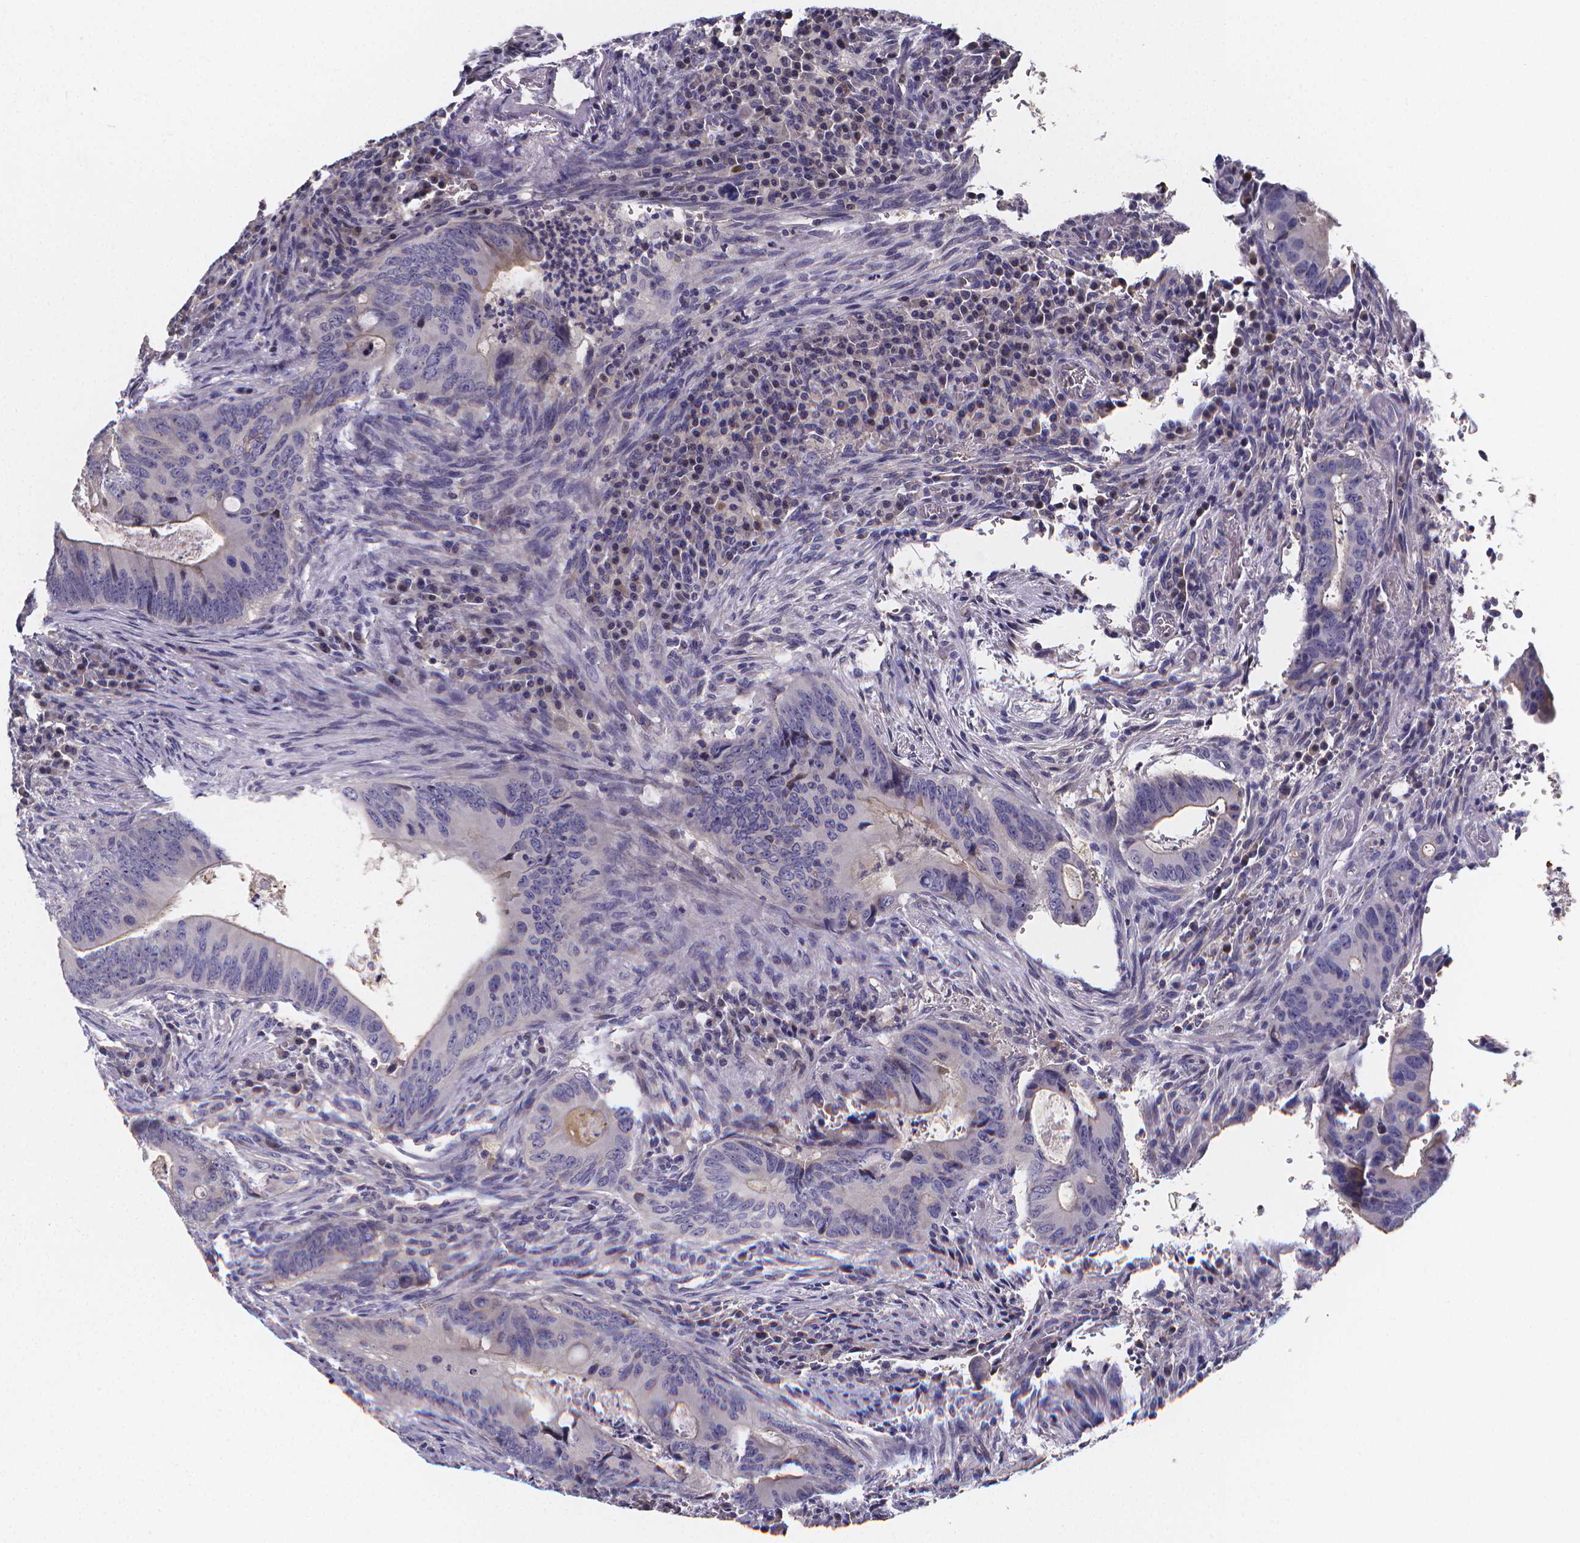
{"staining": {"intensity": "negative", "quantity": "none", "location": "none"}, "tissue": "colorectal cancer", "cell_type": "Tumor cells", "image_type": "cancer", "snomed": [{"axis": "morphology", "description": "Adenocarcinoma, NOS"}, {"axis": "topography", "description": "Colon"}], "caption": "An immunohistochemistry (IHC) photomicrograph of colorectal adenocarcinoma is shown. There is no staining in tumor cells of colorectal adenocarcinoma. The staining is performed using DAB (3,3'-diaminobenzidine) brown chromogen with nuclei counter-stained in using hematoxylin.", "gene": "PAH", "patient": {"sex": "female", "age": 74}}